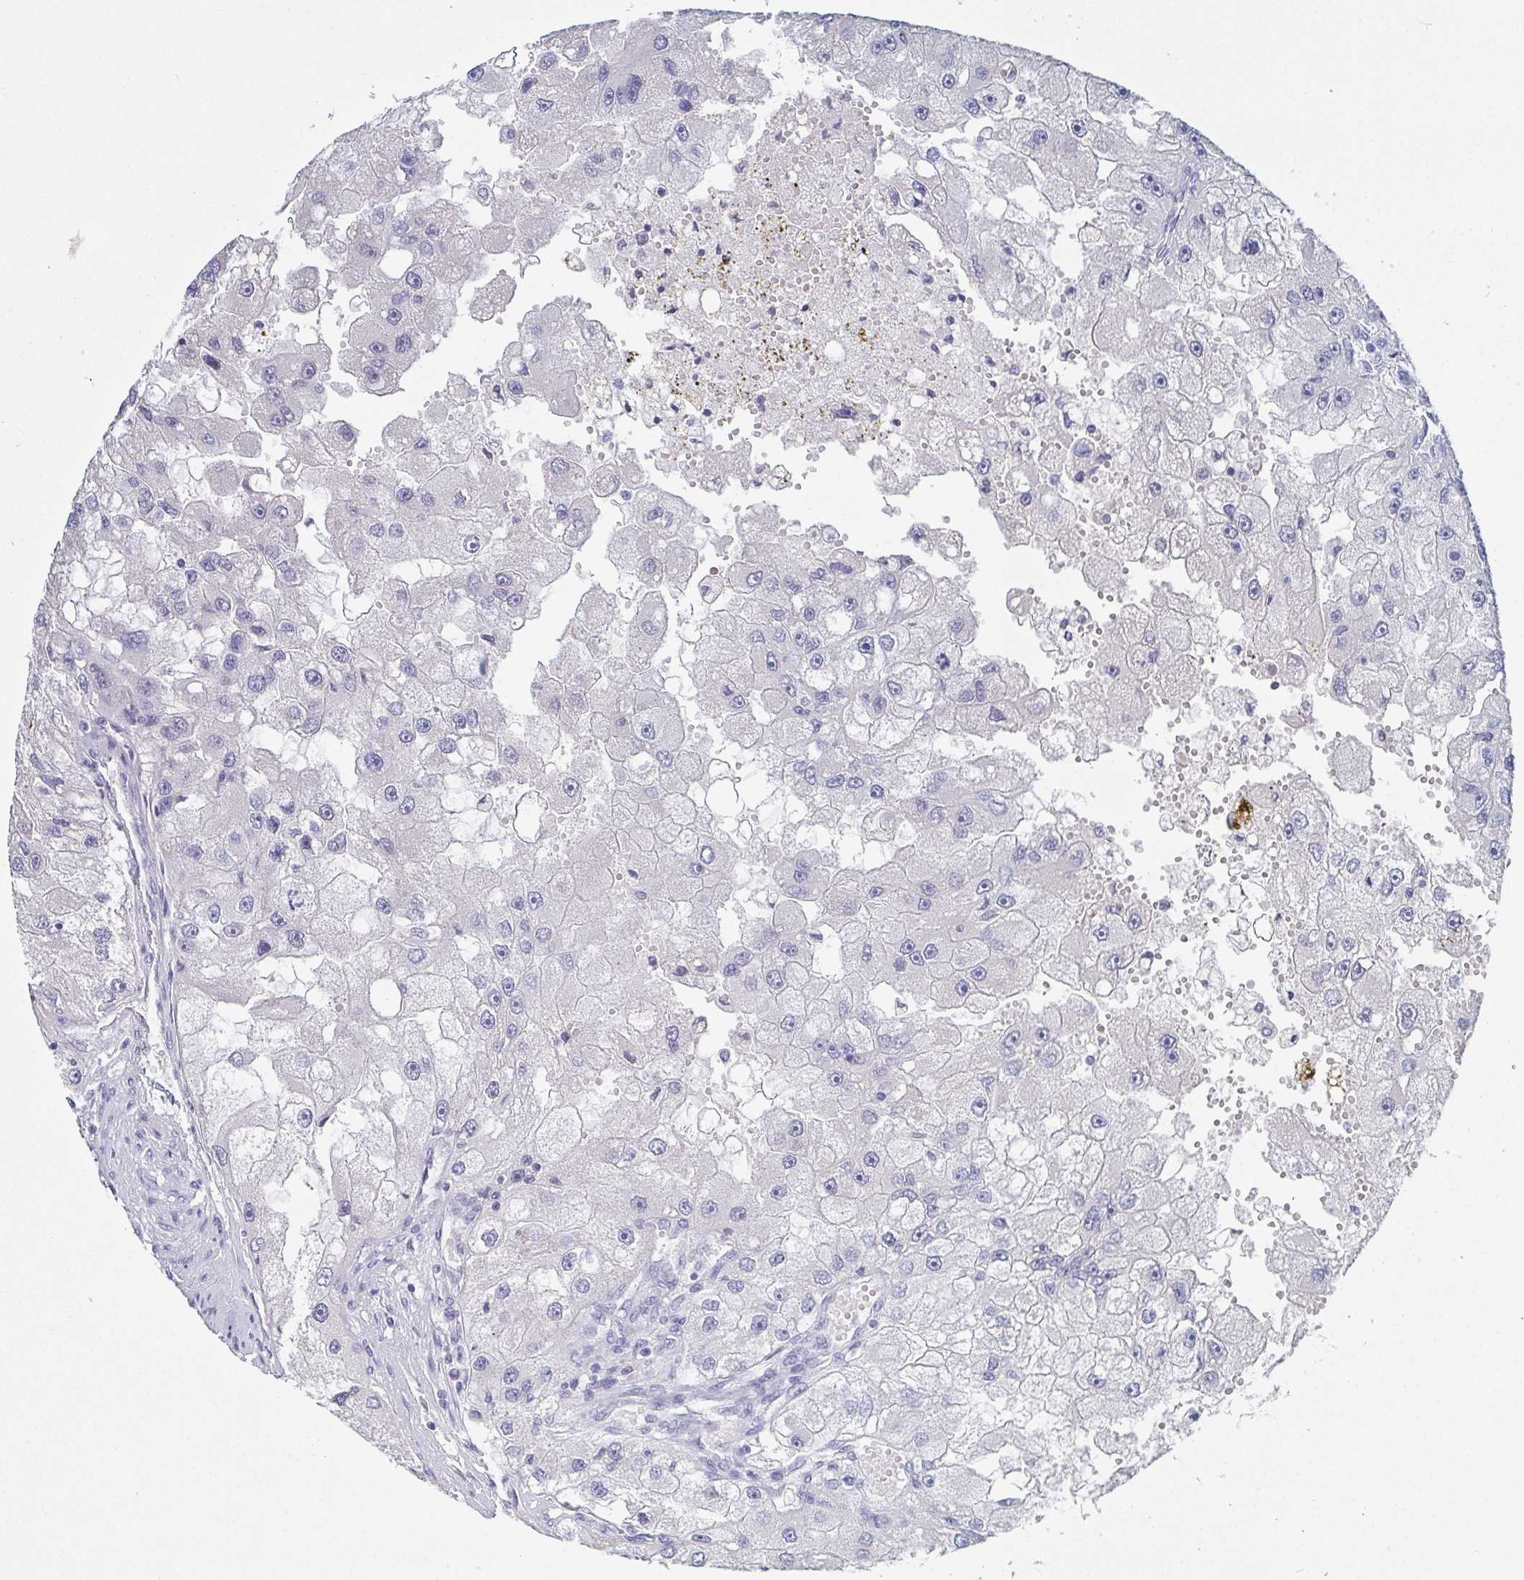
{"staining": {"intensity": "negative", "quantity": "none", "location": "none"}, "tissue": "renal cancer", "cell_type": "Tumor cells", "image_type": "cancer", "snomed": [{"axis": "morphology", "description": "Adenocarcinoma, NOS"}, {"axis": "topography", "description": "Kidney"}], "caption": "Tumor cells show no significant expression in renal cancer.", "gene": "ITLN1", "patient": {"sex": "male", "age": 63}}